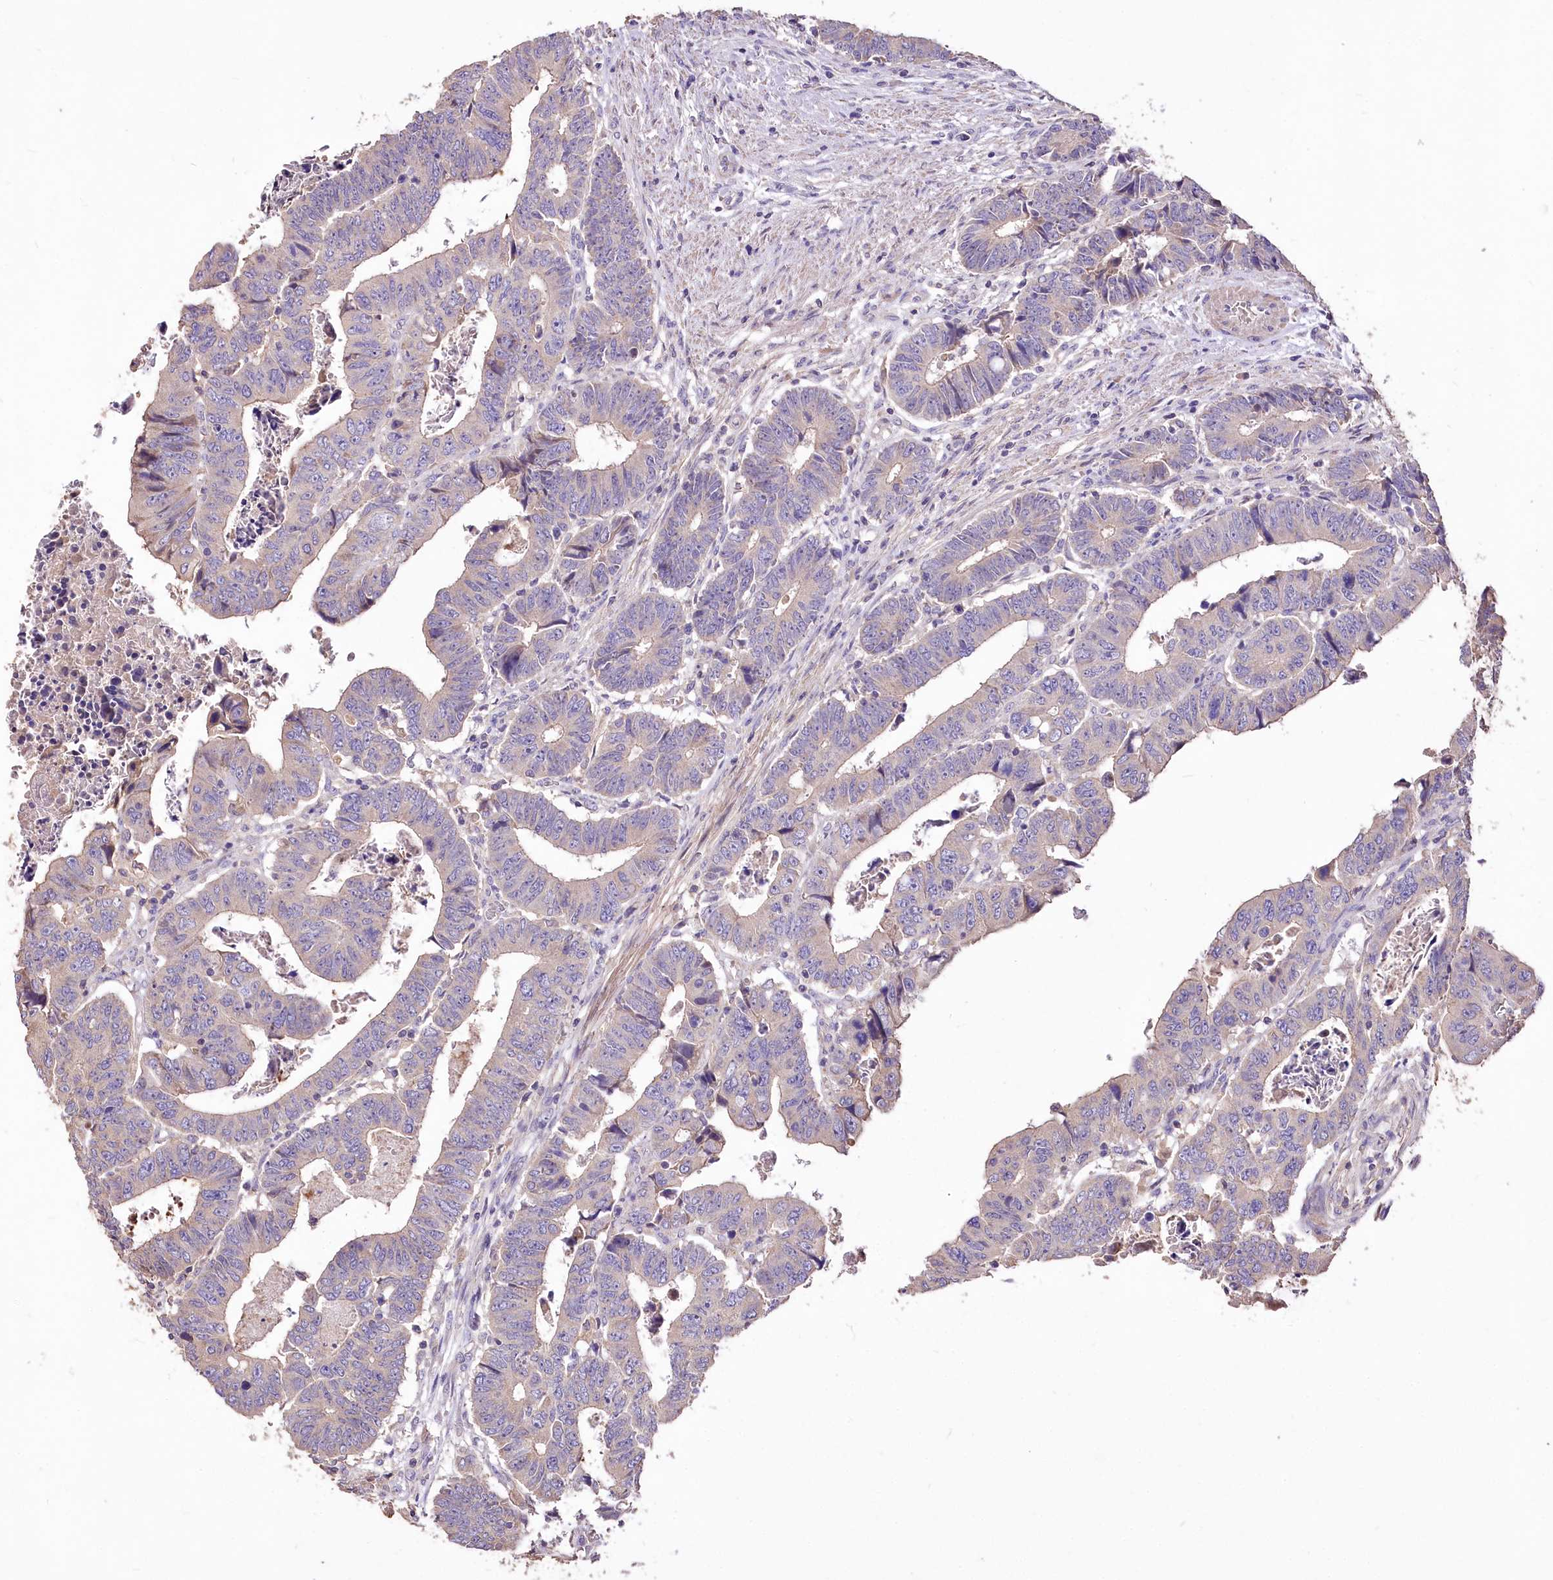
{"staining": {"intensity": "weak", "quantity": "25%-75%", "location": "cytoplasmic/membranous"}, "tissue": "colorectal cancer", "cell_type": "Tumor cells", "image_type": "cancer", "snomed": [{"axis": "morphology", "description": "Normal tissue, NOS"}, {"axis": "morphology", "description": "Adenocarcinoma, NOS"}, {"axis": "topography", "description": "Rectum"}], "caption": "Weak cytoplasmic/membranous staining for a protein is identified in approximately 25%-75% of tumor cells of colorectal cancer (adenocarcinoma) using immunohistochemistry.", "gene": "PCYOX1L", "patient": {"sex": "female", "age": 65}}